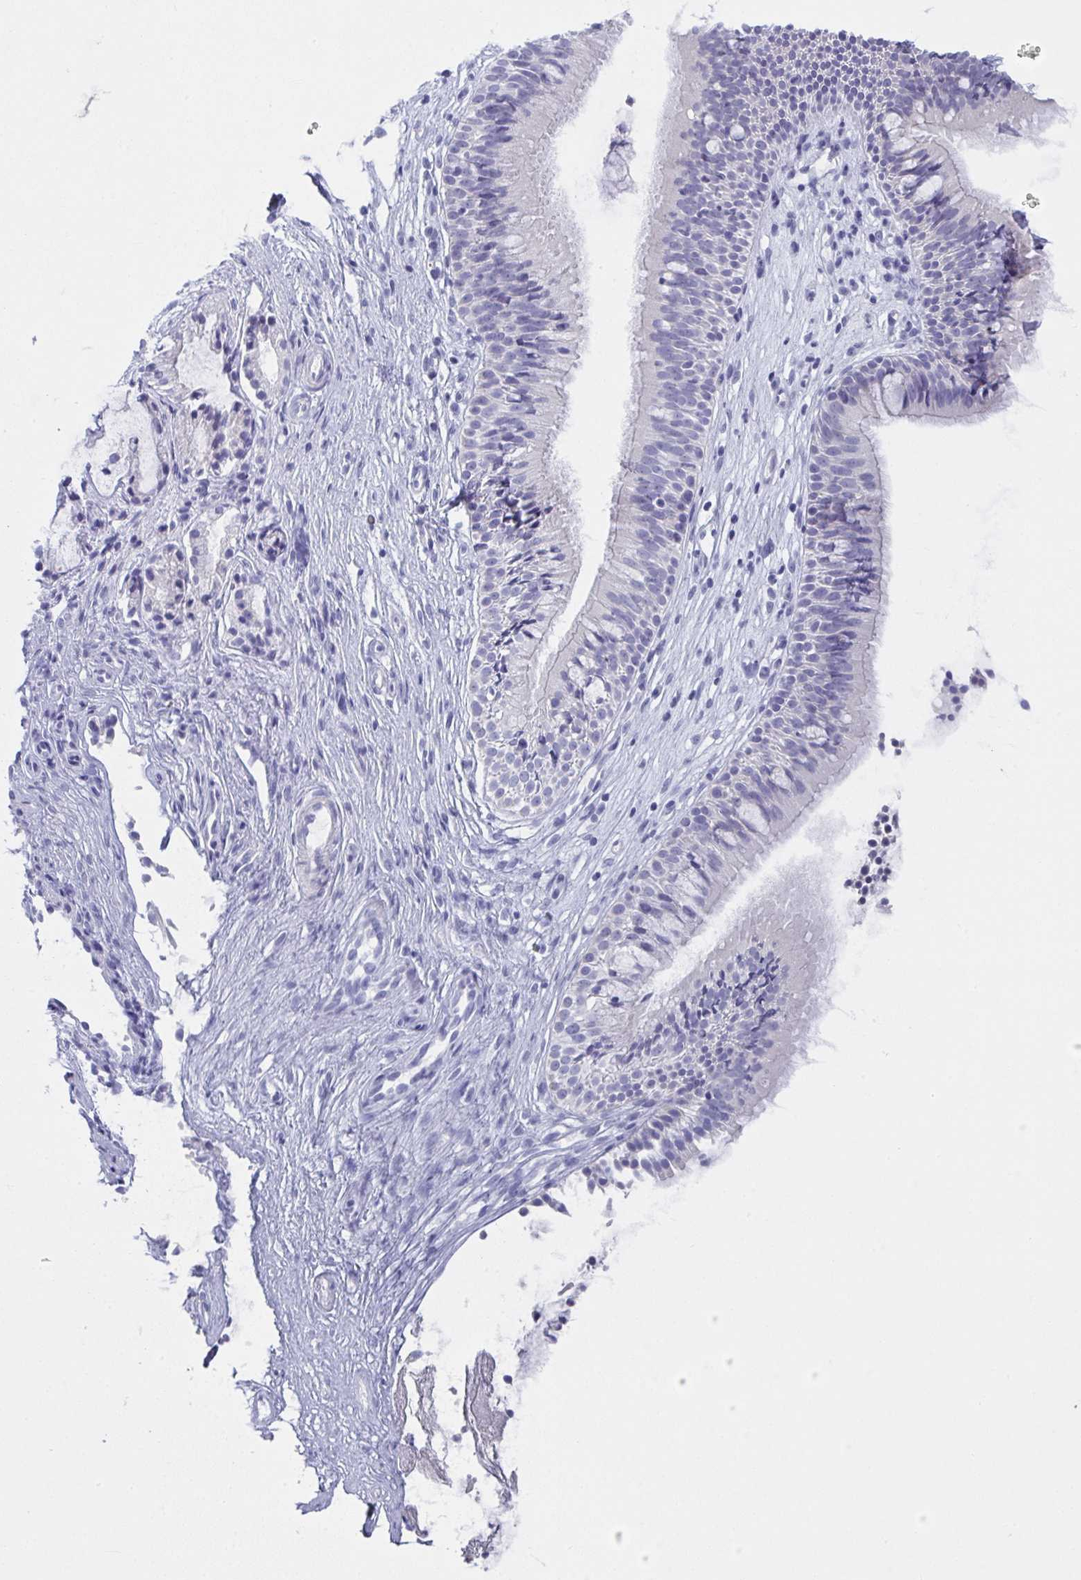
{"staining": {"intensity": "negative", "quantity": "none", "location": "none"}, "tissue": "nasopharynx", "cell_type": "Respiratory epithelial cells", "image_type": "normal", "snomed": [{"axis": "morphology", "description": "Normal tissue, NOS"}, {"axis": "topography", "description": "Nasopharynx"}], "caption": "Immunohistochemistry histopathology image of unremarkable nasopharynx stained for a protein (brown), which reveals no staining in respiratory epithelial cells. (Brightfield microscopy of DAB immunohistochemistry at high magnification).", "gene": "SLC36A2", "patient": {"sex": "male", "age": 67}}